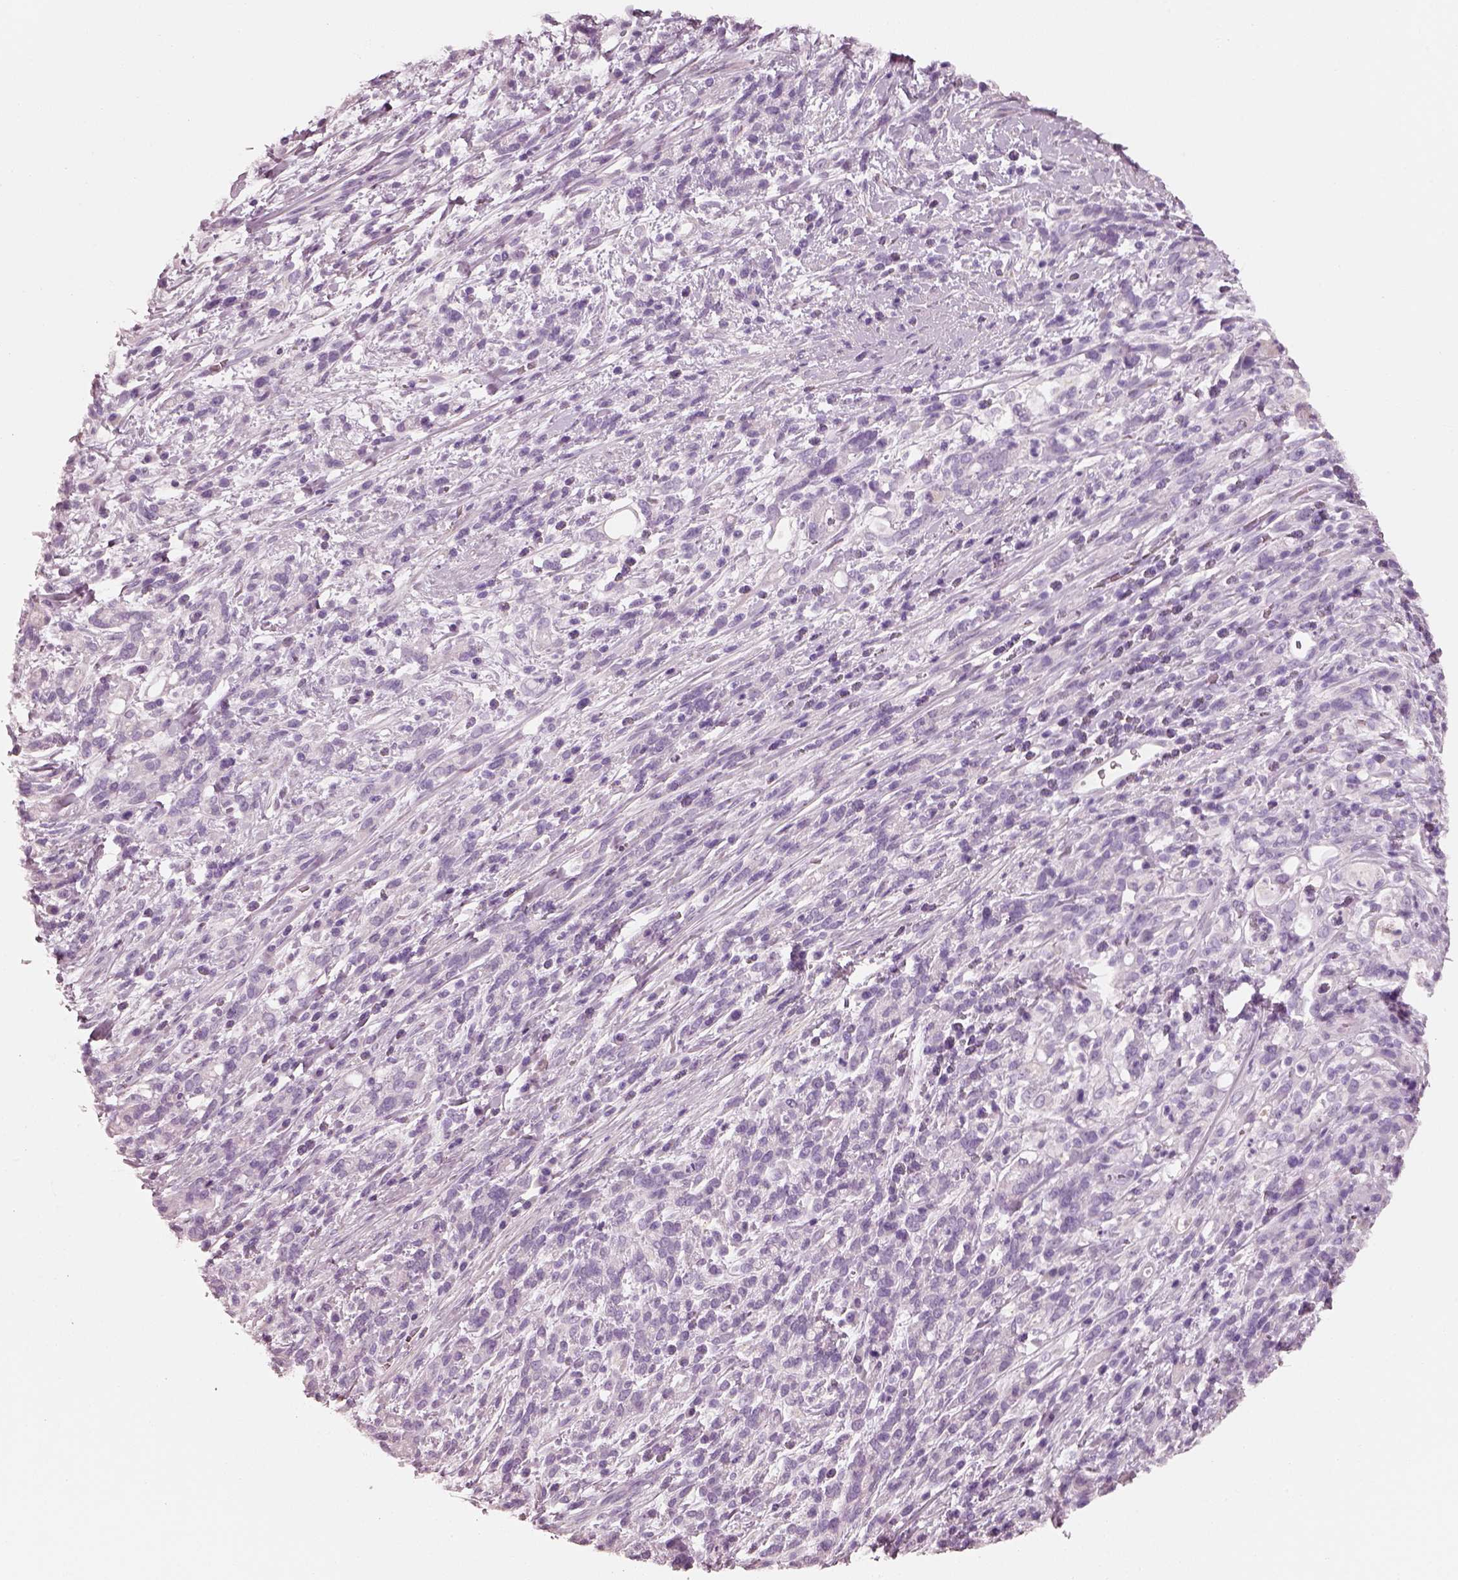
{"staining": {"intensity": "negative", "quantity": "none", "location": "none"}, "tissue": "stomach cancer", "cell_type": "Tumor cells", "image_type": "cancer", "snomed": [{"axis": "morphology", "description": "Adenocarcinoma, NOS"}, {"axis": "topography", "description": "Stomach"}], "caption": "Human adenocarcinoma (stomach) stained for a protein using IHC reveals no staining in tumor cells.", "gene": "RS1", "patient": {"sex": "female", "age": 57}}